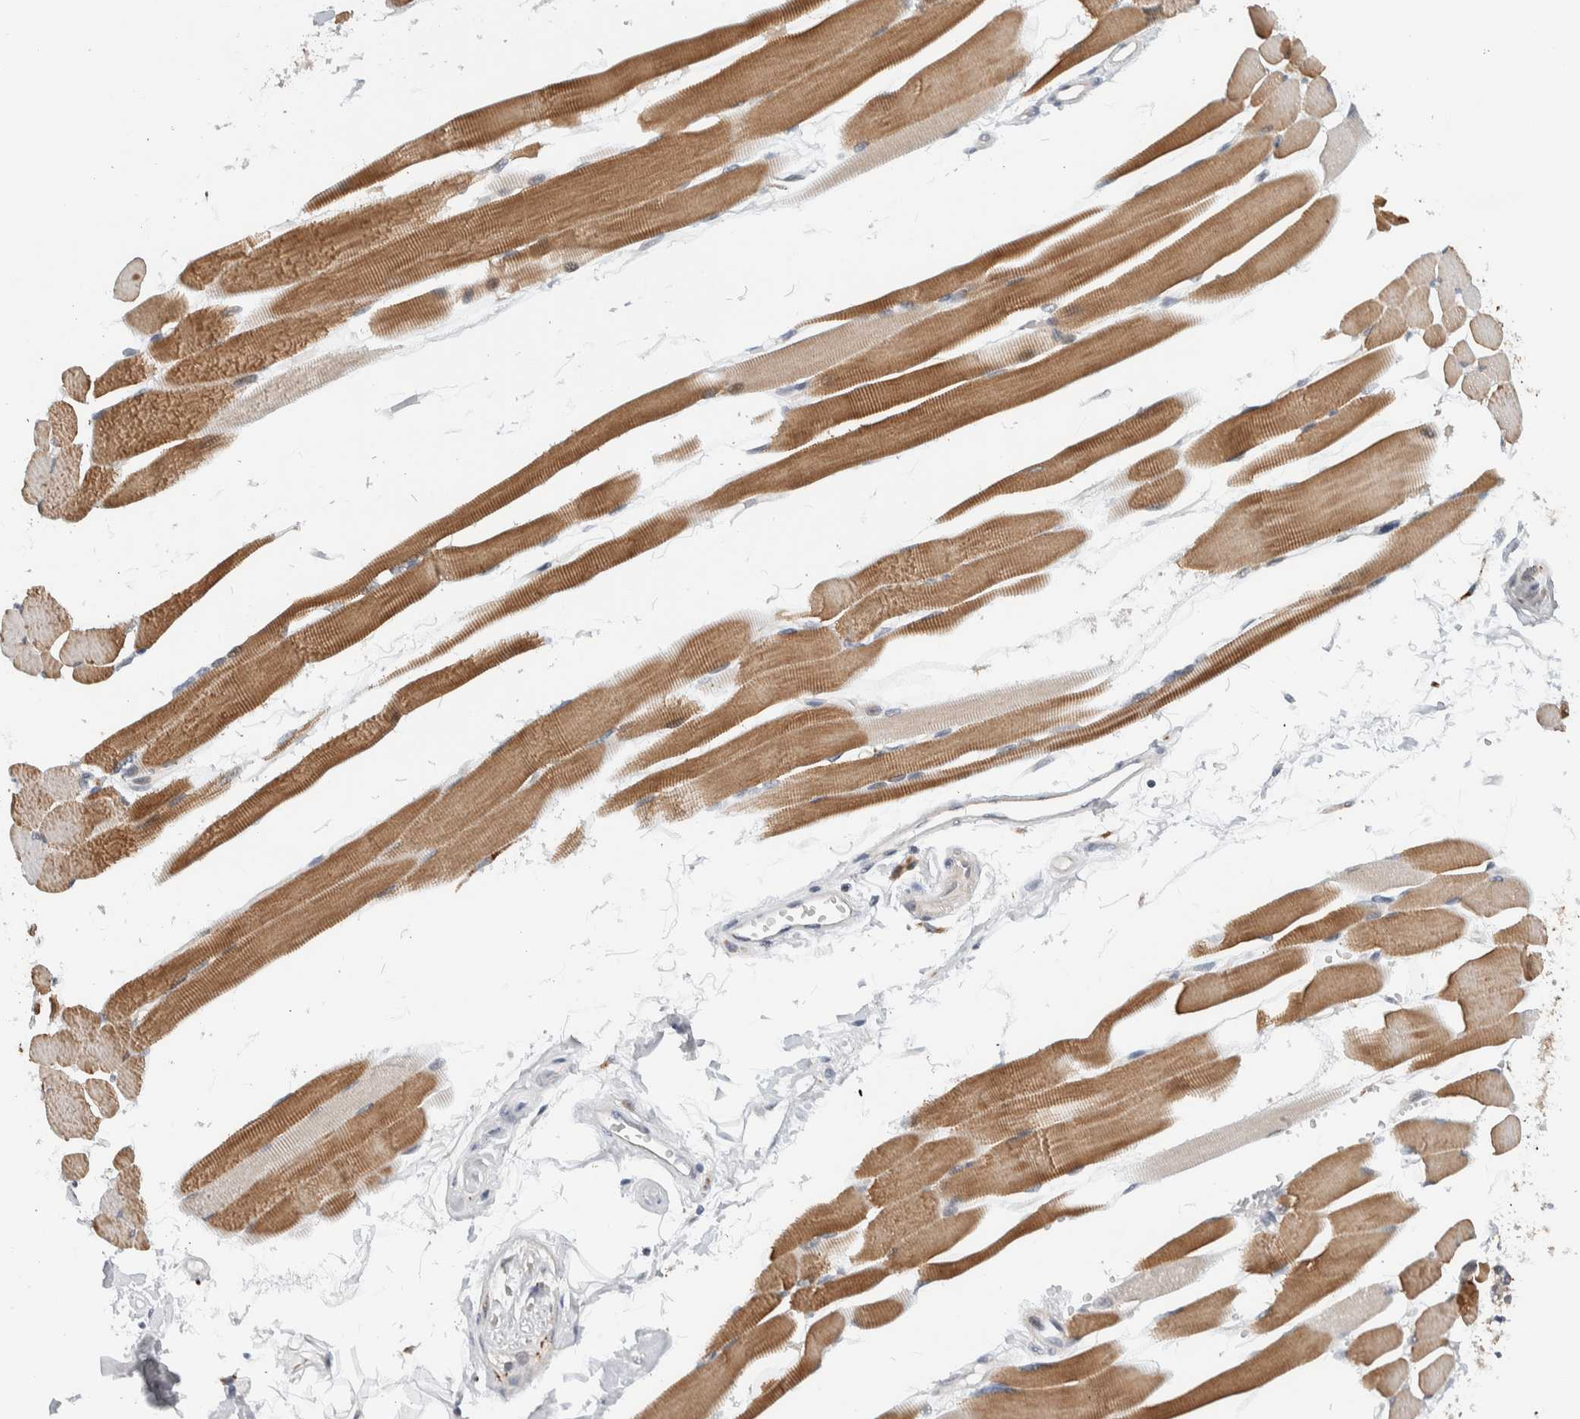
{"staining": {"intensity": "moderate", "quantity": "25%-75%", "location": "cytoplasmic/membranous"}, "tissue": "skeletal muscle", "cell_type": "Myocytes", "image_type": "normal", "snomed": [{"axis": "morphology", "description": "Normal tissue, NOS"}, {"axis": "topography", "description": "Skeletal muscle"}, {"axis": "topography", "description": "Peripheral nerve tissue"}], "caption": "This image exhibits immunohistochemistry staining of benign human skeletal muscle, with medium moderate cytoplasmic/membranous positivity in about 25%-75% of myocytes.", "gene": "NCR3LG1", "patient": {"sex": "female", "age": 84}}